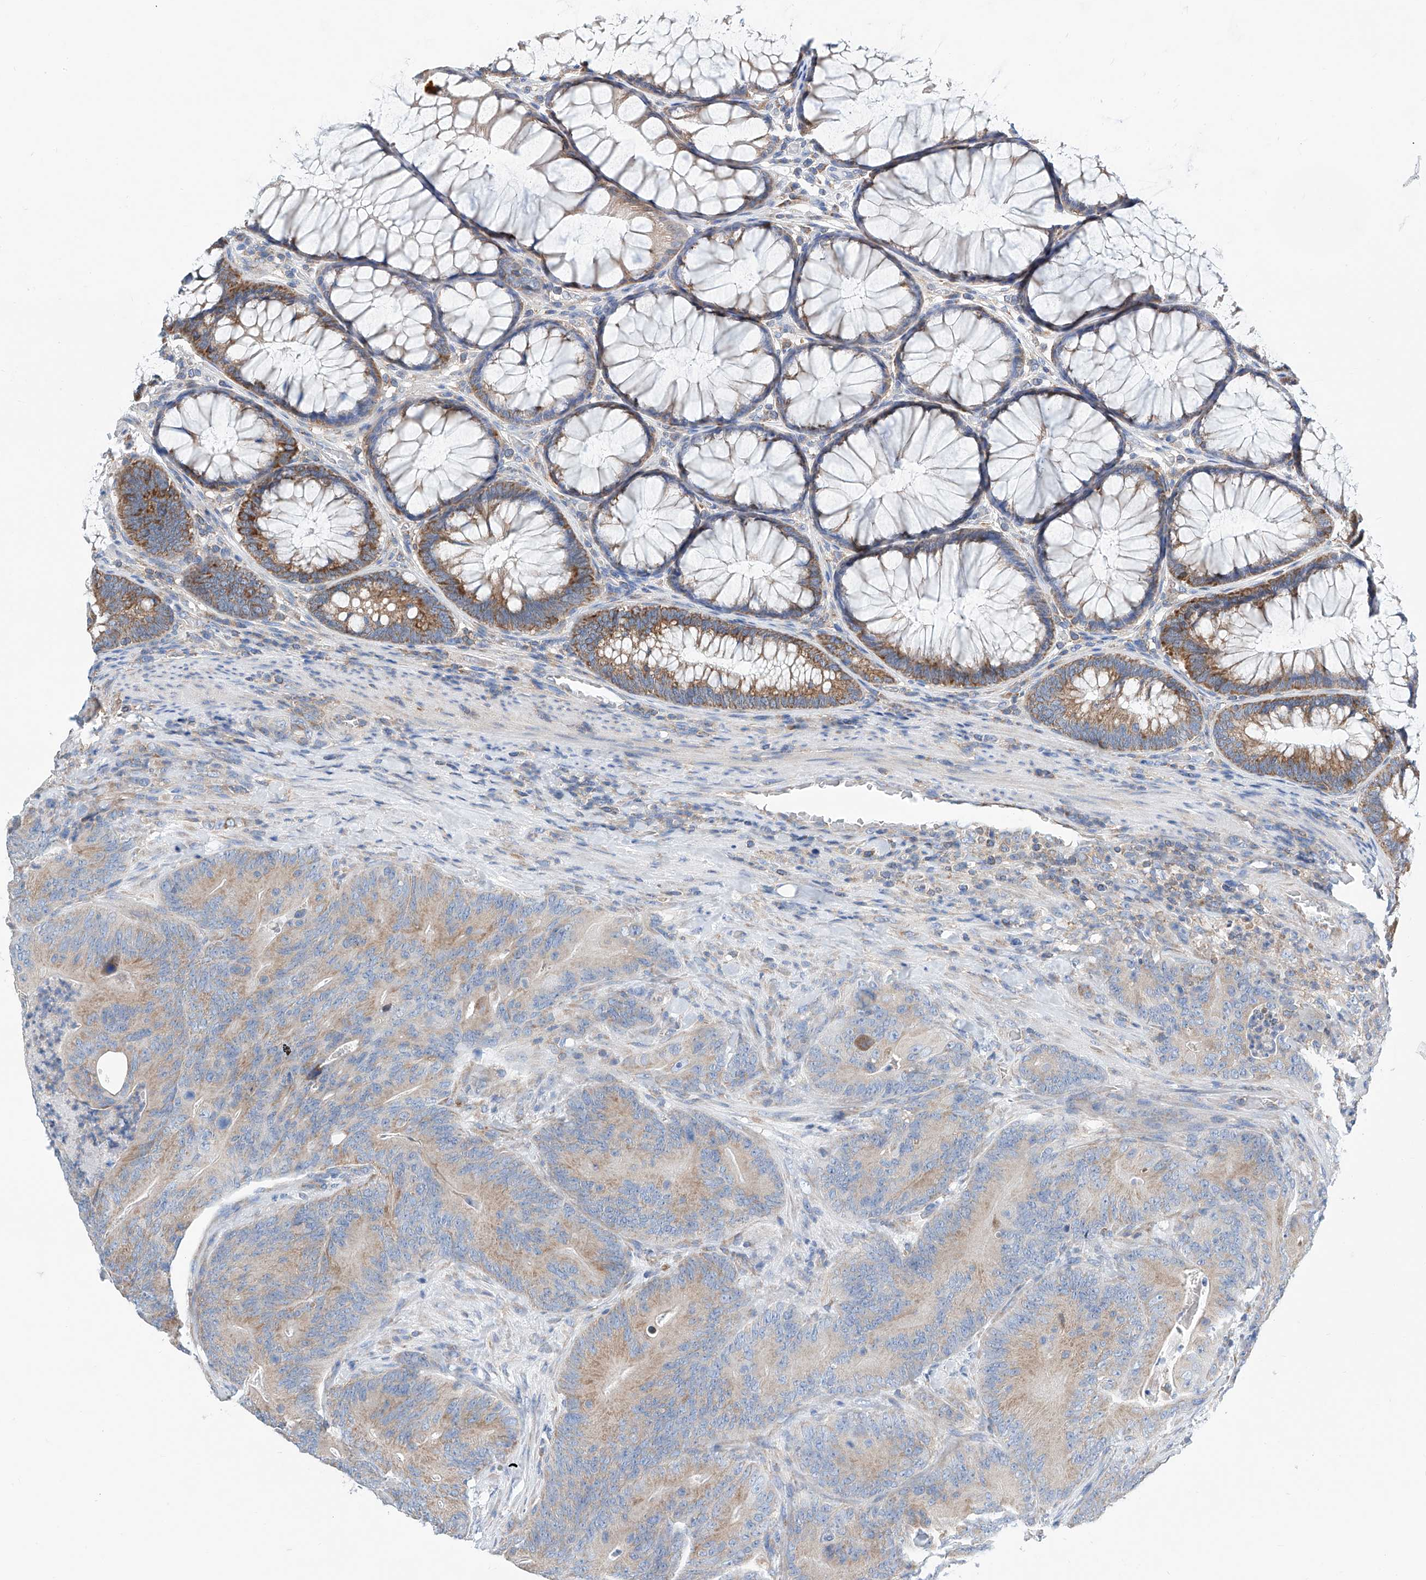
{"staining": {"intensity": "weak", "quantity": "25%-75%", "location": "cytoplasmic/membranous"}, "tissue": "colorectal cancer", "cell_type": "Tumor cells", "image_type": "cancer", "snomed": [{"axis": "morphology", "description": "Normal tissue, NOS"}, {"axis": "topography", "description": "Colon"}], "caption": "DAB immunohistochemical staining of human colorectal cancer exhibits weak cytoplasmic/membranous protein expression in approximately 25%-75% of tumor cells.", "gene": "MAD2L1", "patient": {"sex": "female", "age": 82}}